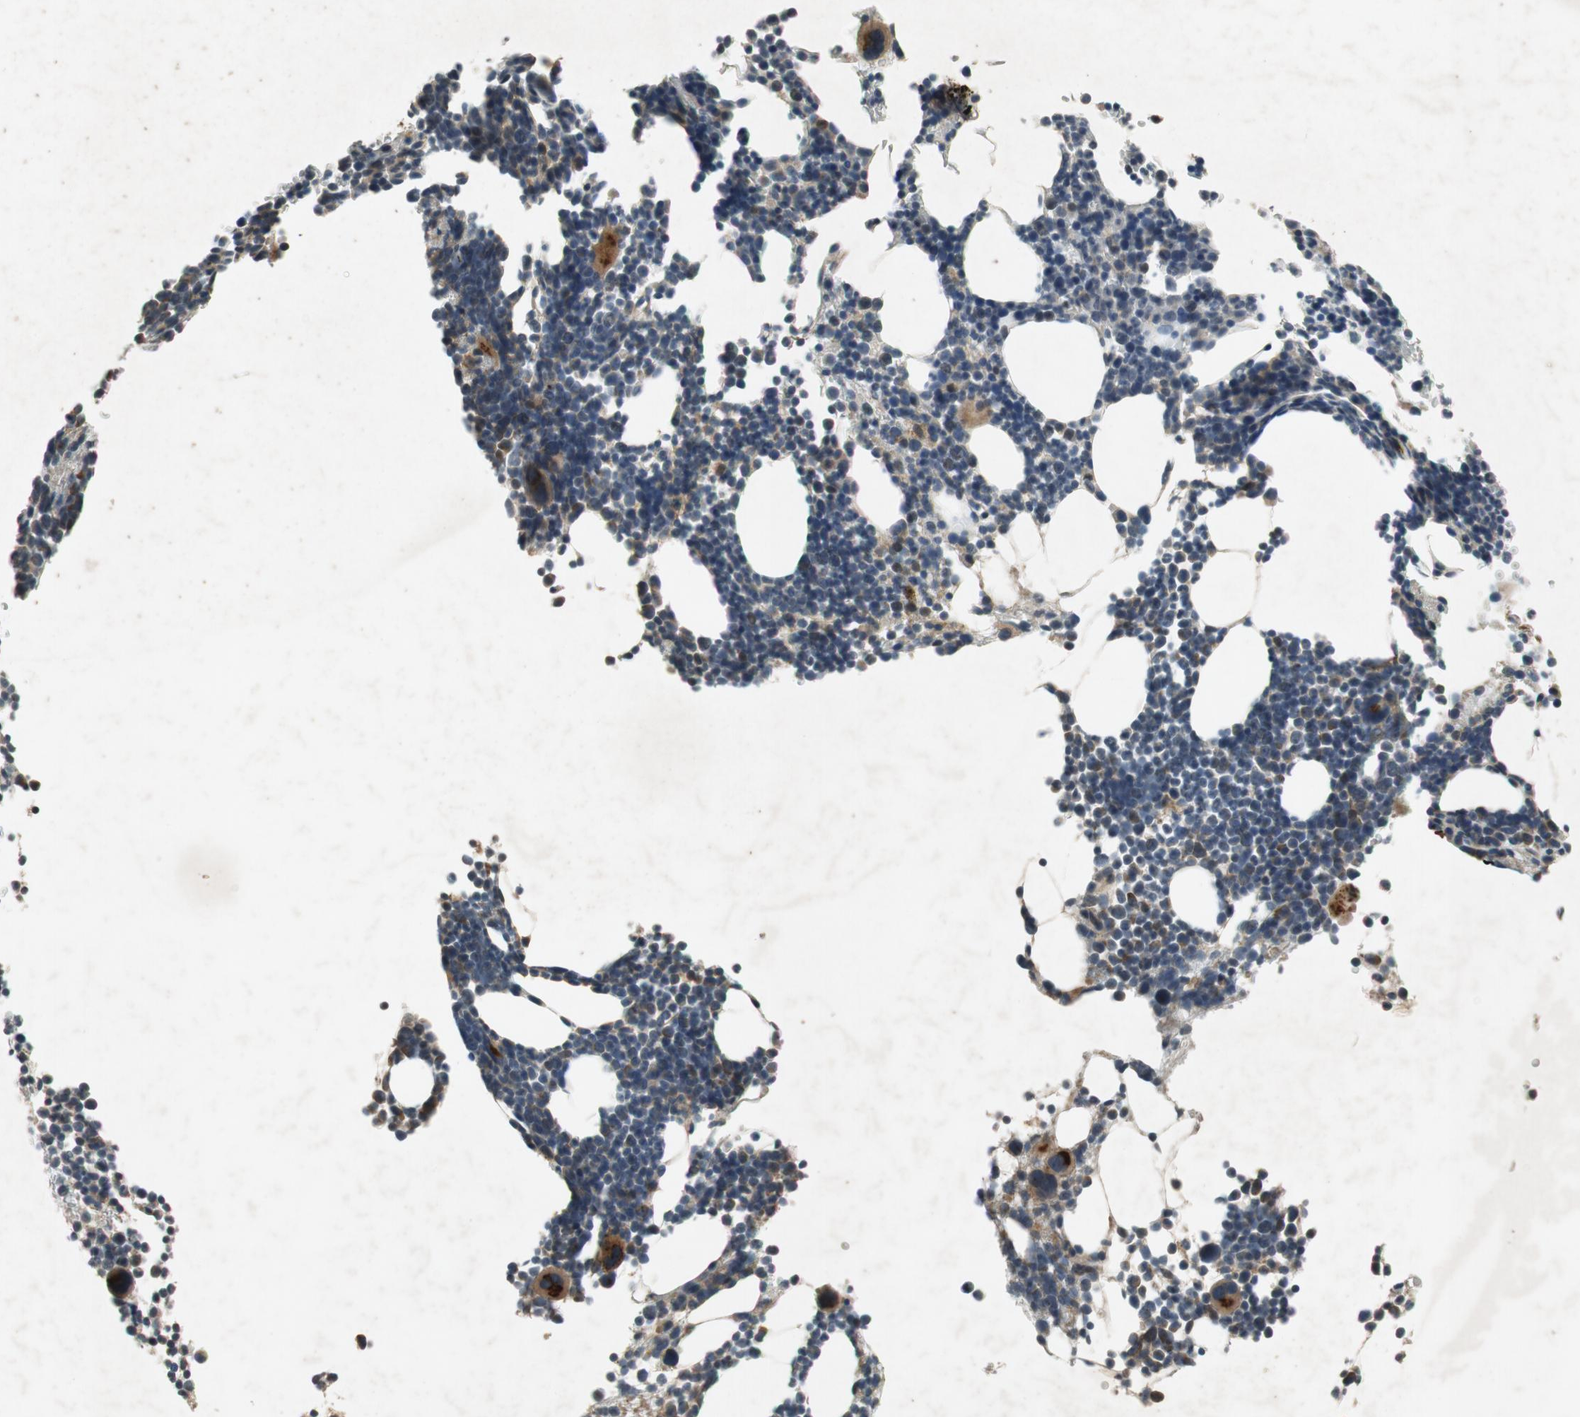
{"staining": {"intensity": "strong", "quantity": "<25%", "location": "cytoplasmic/membranous"}, "tissue": "bone marrow", "cell_type": "Hematopoietic cells", "image_type": "normal", "snomed": [{"axis": "morphology", "description": "Normal tissue, NOS"}, {"axis": "topography", "description": "Bone marrow"}], "caption": "Protein staining of unremarkable bone marrow exhibits strong cytoplasmic/membranous positivity in about <25% of hematopoietic cells. The staining is performed using DAB brown chromogen to label protein expression. The nuclei are counter-stained blue using hematoxylin.", "gene": "ATP2C1", "patient": {"sex": "female", "age": 68}}